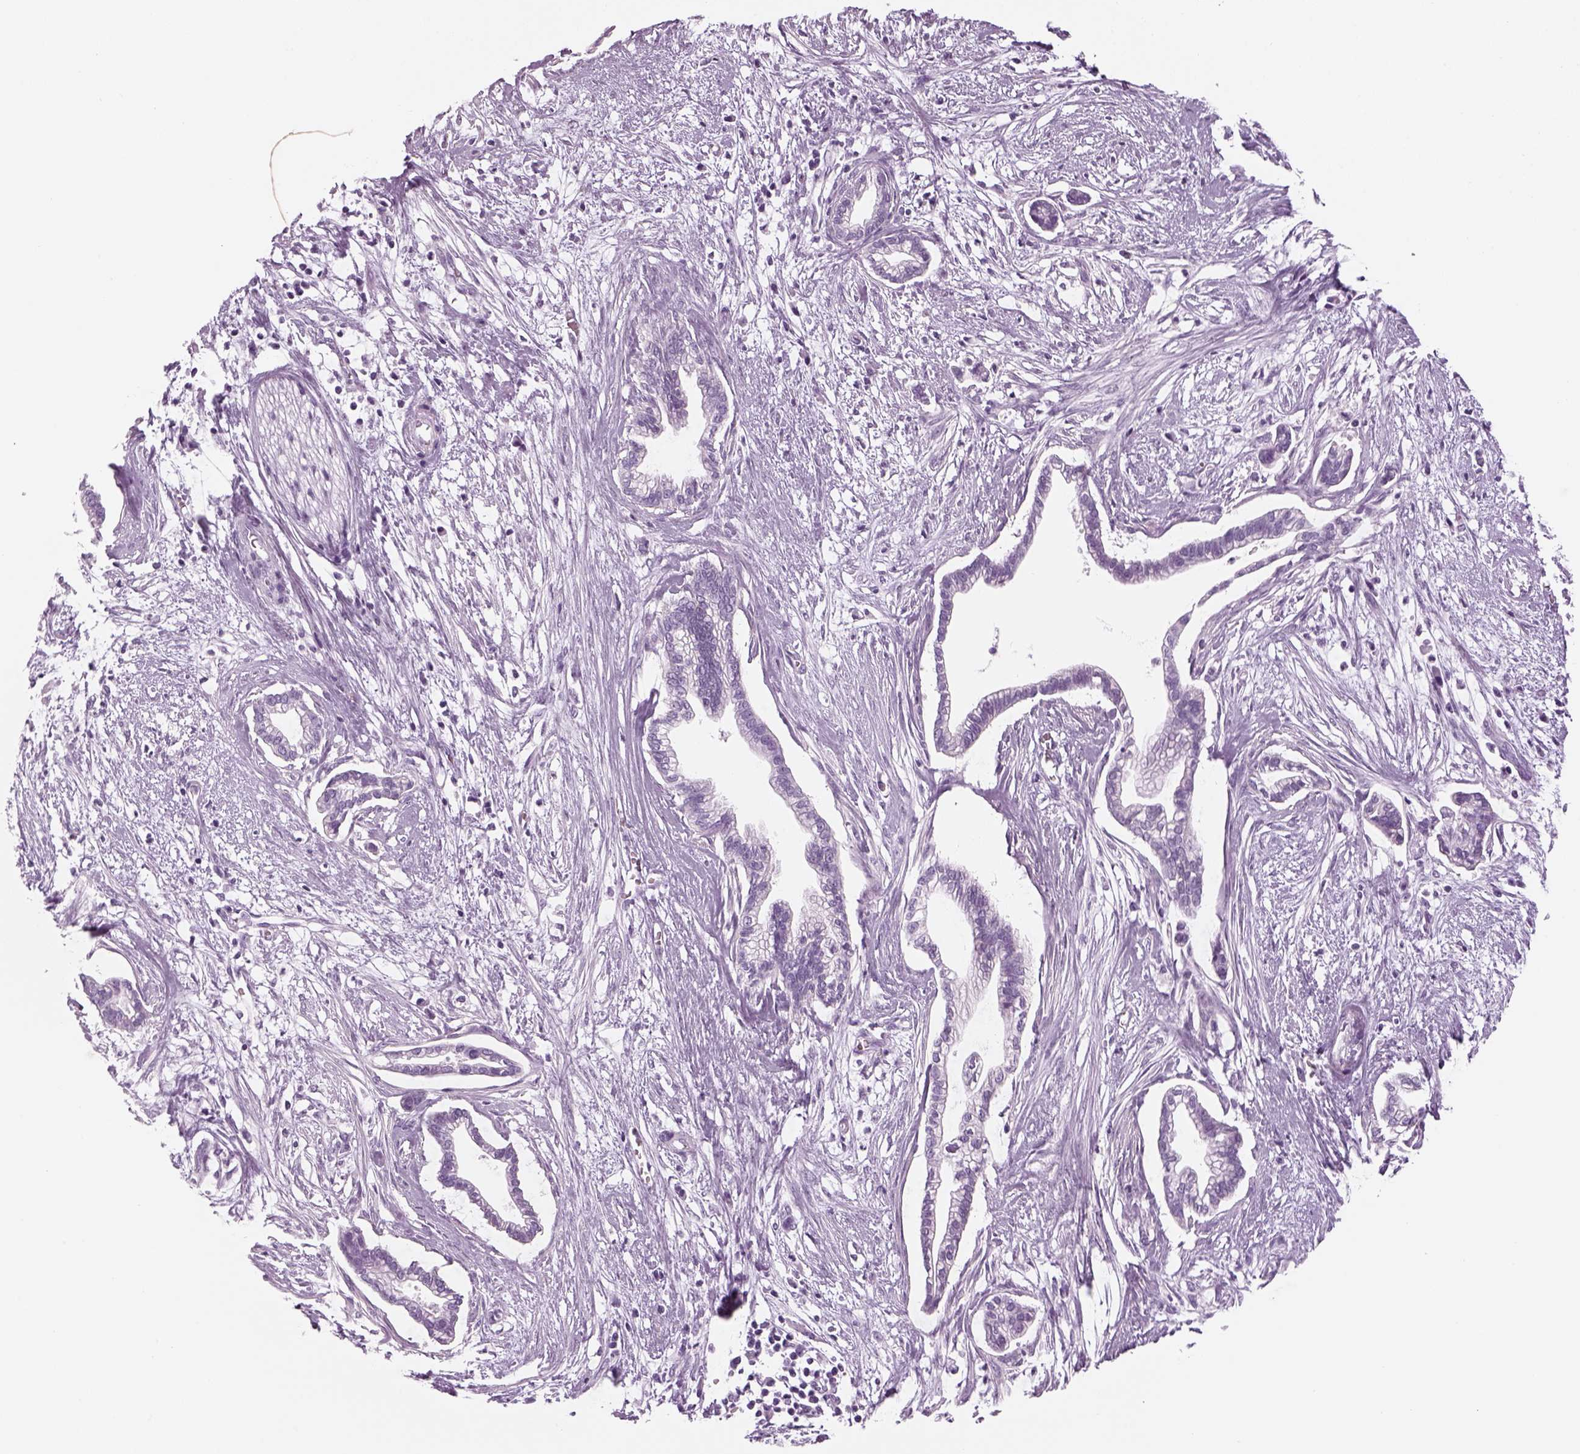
{"staining": {"intensity": "negative", "quantity": "none", "location": "none"}, "tissue": "cervical cancer", "cell_type": "Tumor cells", "image_type": "cancer", "snomed": [{"axis": "morphology", "description": "Adenocarcinoma, NOS"}, {"axis": "topography", "description": "Cervix"}], "caption": "IHC of cervical cancer (adenocarcinoma) shows no staining in tumor cells.", "gene": "SAG", "patient": {"sex": "female", "age": 62}}